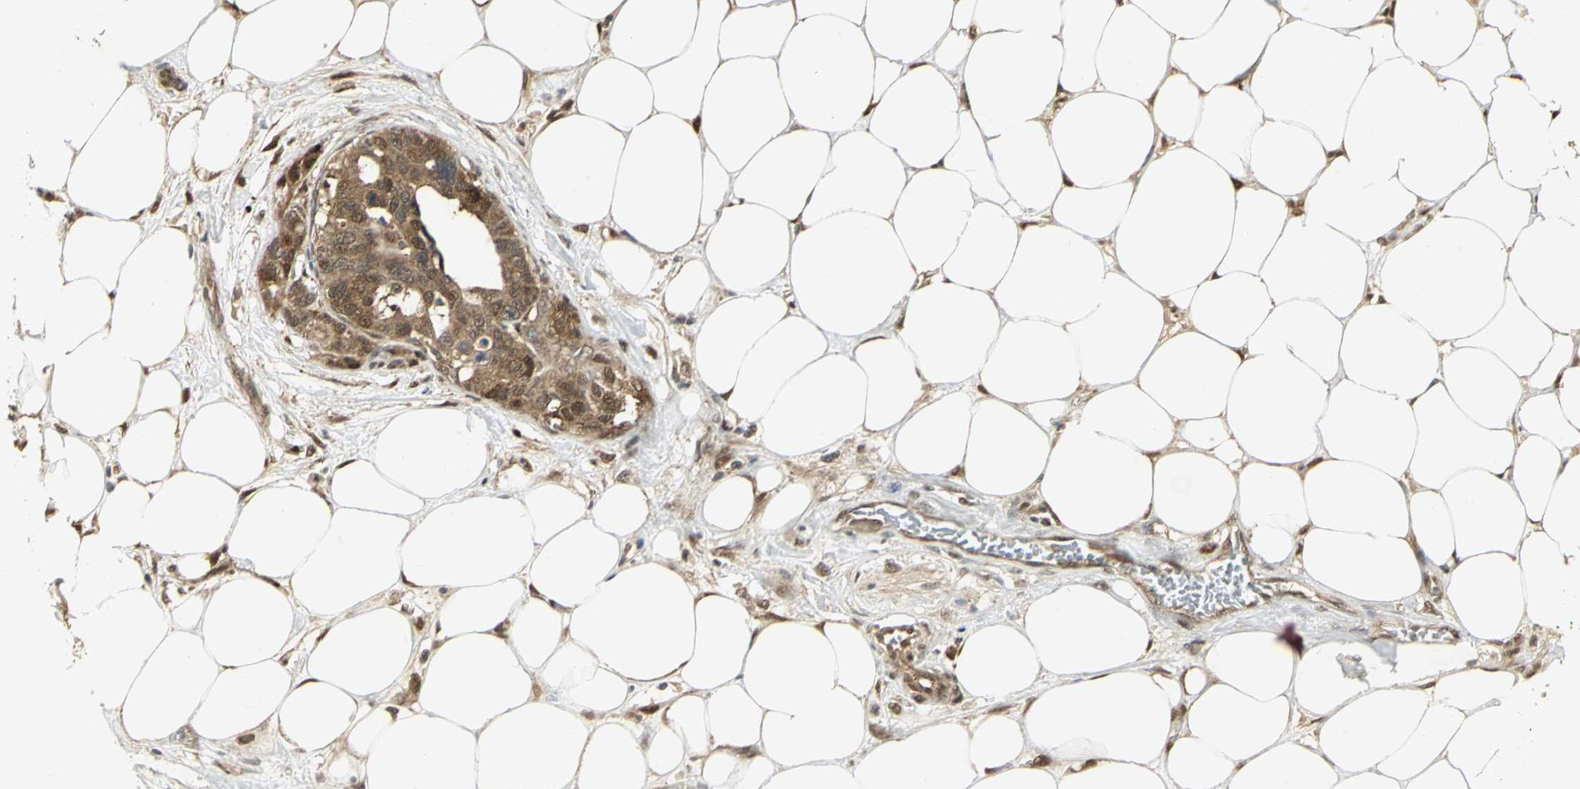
{"staining": {"intensity": "moderate", "quantity": ">75%", "location": "cytoplasmic/membranous,nuclear"}, "tissue": "pancreatic cancer", "cell_type": "Tumor cells", "image_type": "cancer", "snomed": [{"axis": "morphology", "description": "Adenocarcinoma, NOS"}, {"axis": "topography", "description": "Pancreas"}], "caption": "A brown stain labels moderate cytoplasmic/membranous and nuclear staining of a protein in adenocarcinoma (pancreatic) tumor cells.", "gene": "PSMC4", "patient": {"sex": "male", "age": 46}}